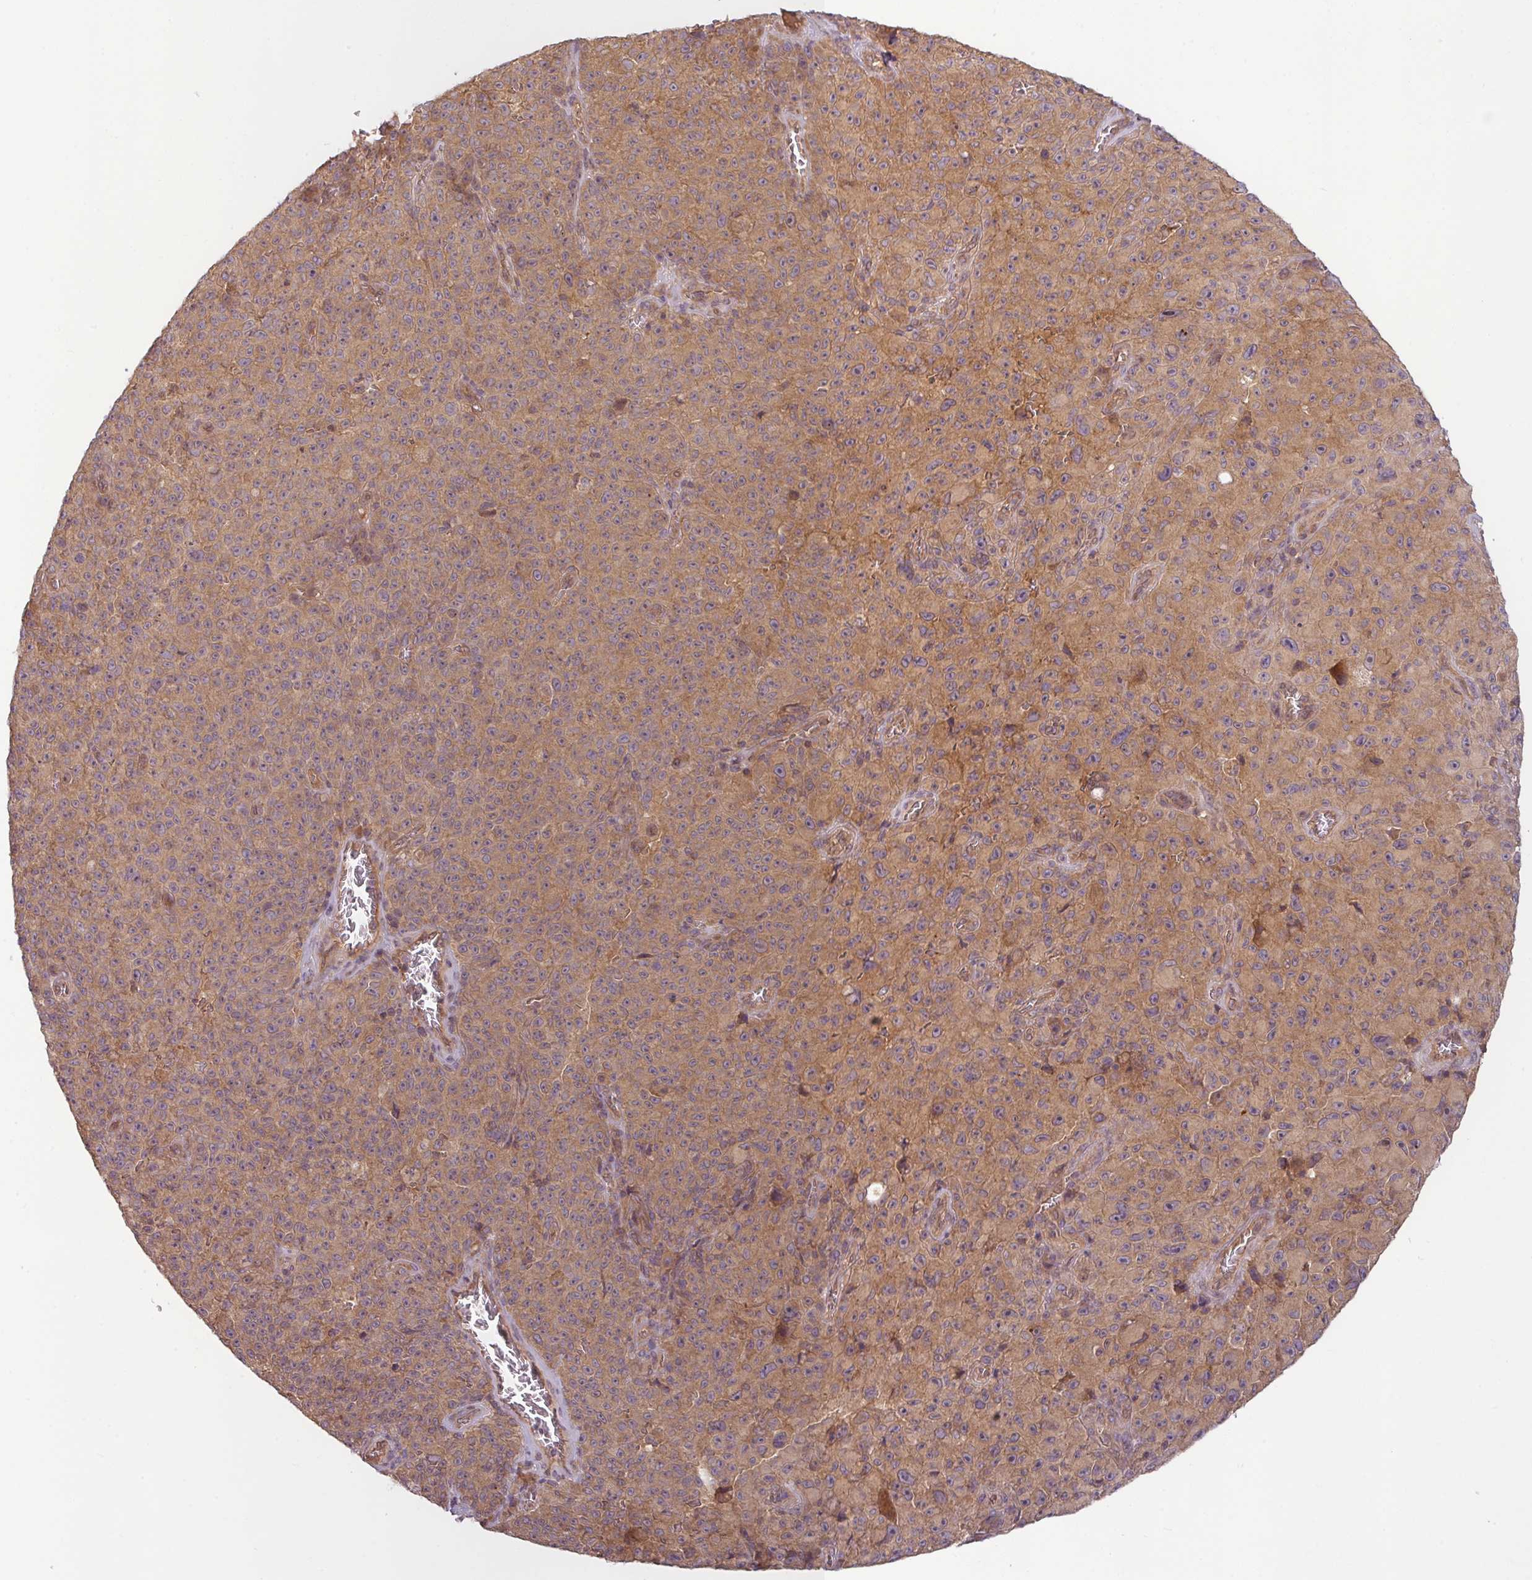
{"staining": {"intensity": "moderate", "quantity": ">75%", "location": "cytoplasmic/membranous"}, "tissue": "melanoma", "cell_type": "Tumor cells", "image_type": "cancer", "snomed": [{"axis": "morphology", "description": "Malignant melanoma, NOS"}, {"axis": "topography", "description": "Skin"}], "caption": "Melanoma tissue reveals moderate cytoplasmic/membranous staining in approximately >75% of tumor cells, visualized by immunohistochemistry. The protein of interest is shown in brown color, while the nuclei are stained blue.", "gene": "RNF31", "patient": {"sex": "female", "age": 82}}